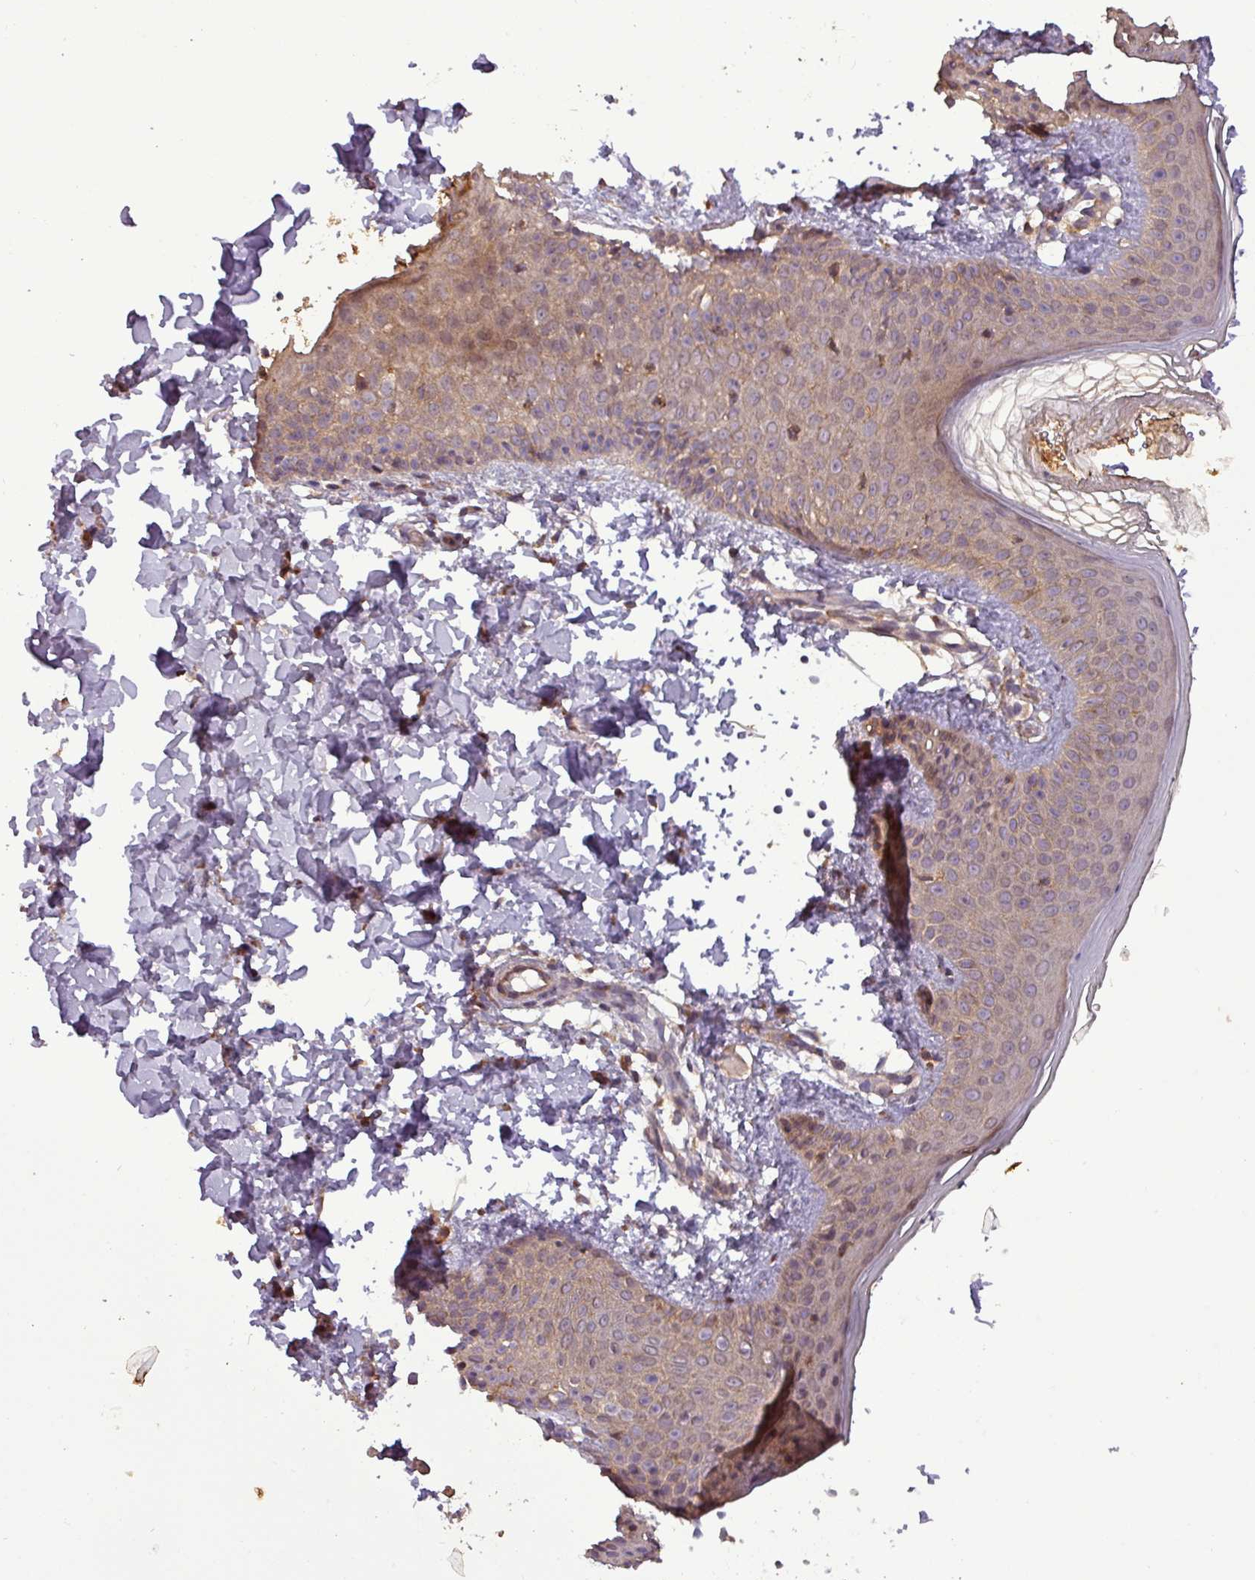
{"staining": {"intensity": "moderate", "quantity": "<25%", "location": "cytoplasmic/membranous"}, "tissue": "skin", "cell_type": "Fibroblasts", "image_type": "normal", "snomed": [{"axis": "morphology", "description": "Normal tissue, NOS"}, {"axis": "topography", "description": "Skin"}], "caption": "Moderate cytoplasmic/membranous positivity for a protein is present in approximately <25% of fibroblasts of normal skin using immunohistochemistry (IHC).", "gene": "NT5C3A", "patient": {"sex": "male", "age": 36}}